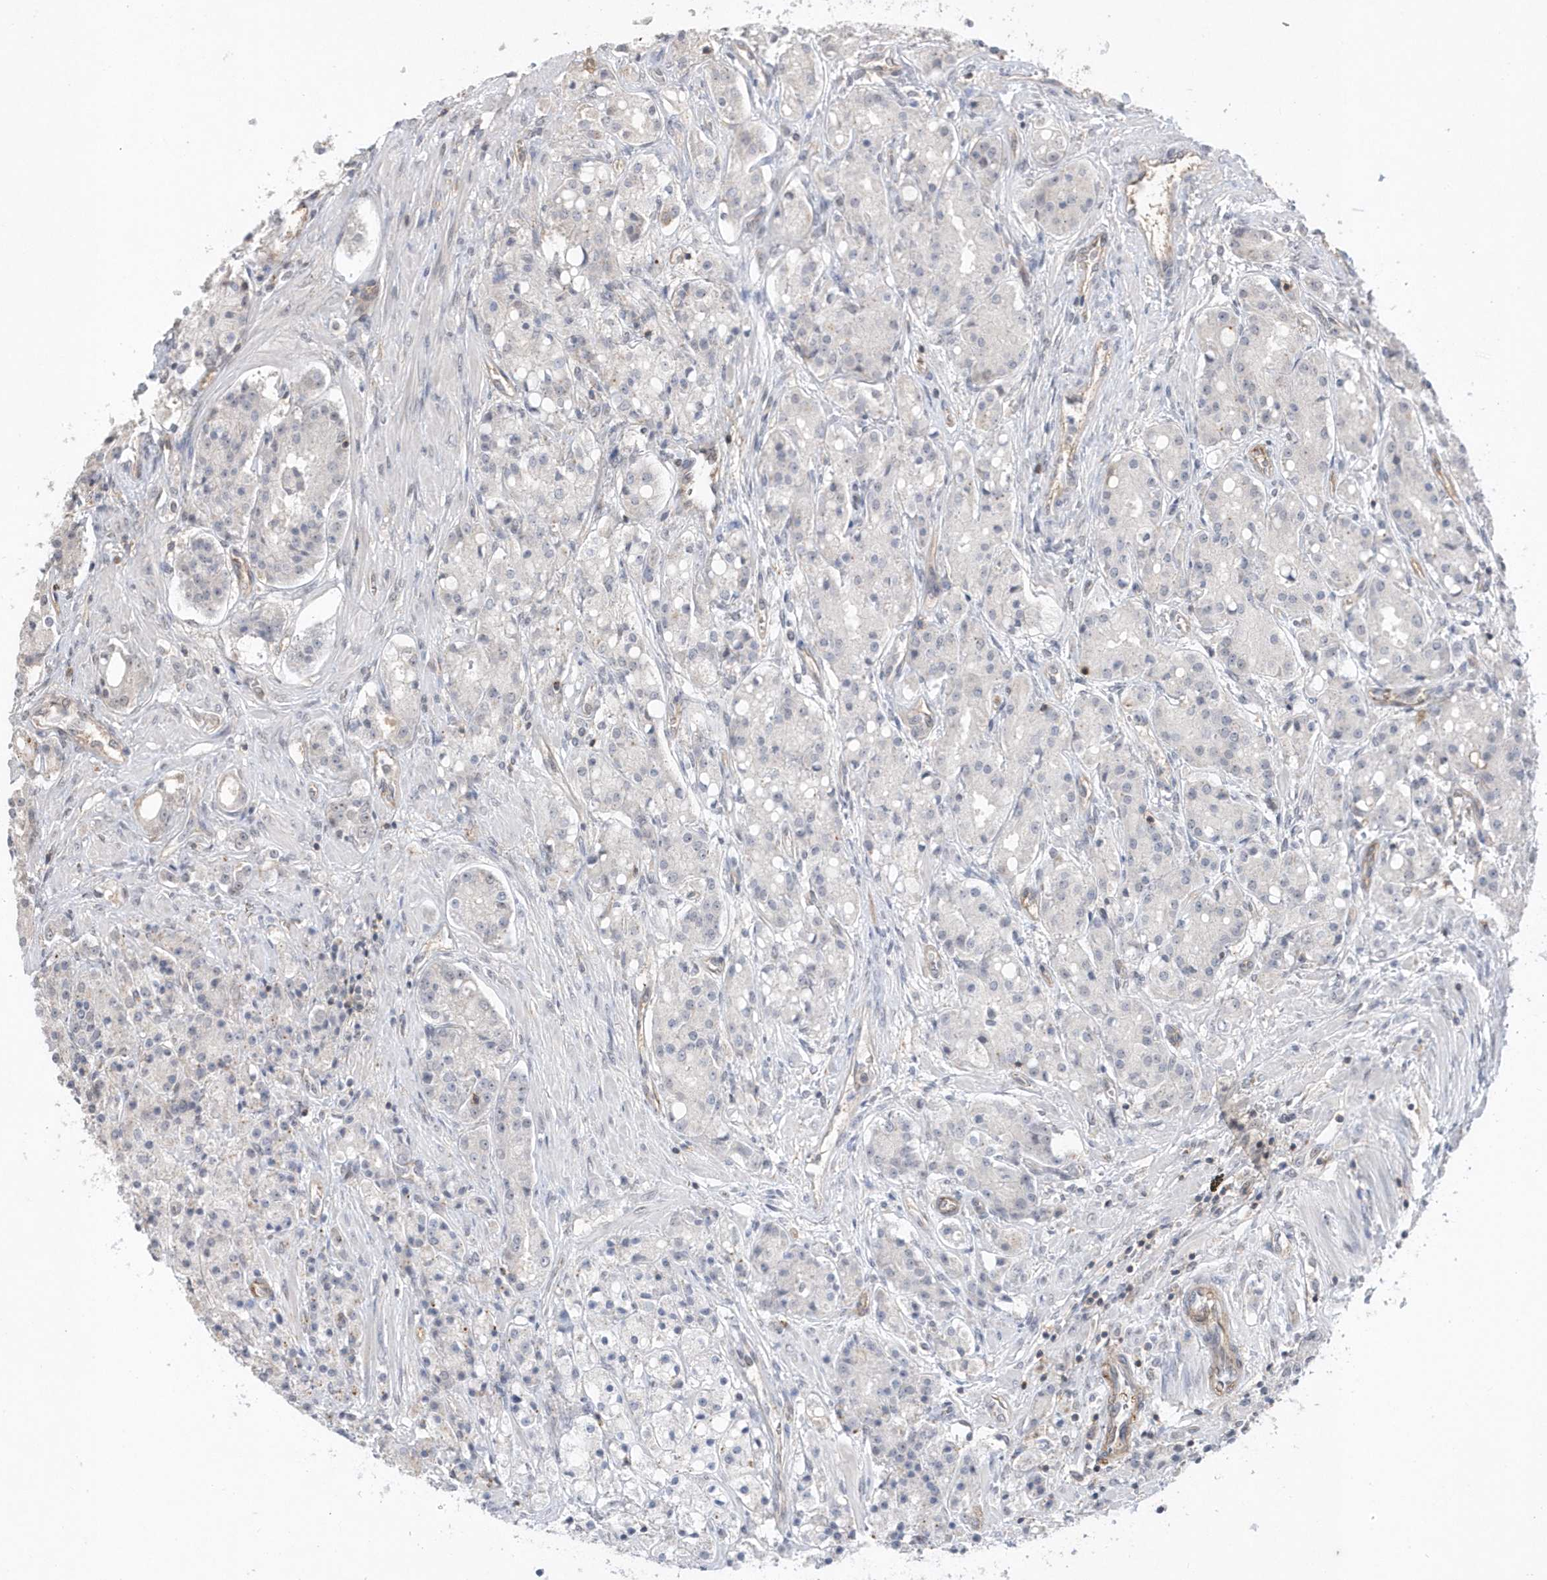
{"staining": {"intensity": "negative", "quantity": "none", "location": "none"}, "tissue": "prostate cancer", "cell_type": "Tumor cells", "image_type": "cancer", "snomed": [{"axis": "morphology", "description": "Adenocarcinoma, High grade"}, {"axis": "topography", "description": "Prostate"}], "caption": "This histopathology image is of prostate adenocarcinoma (high-grade) stained with immunohistochemistry (IHC) to label a protein in brown with the nuclei are counter-stained blue. There is no positivity in tumor cells.", "gene": "CRIP3", "patient": {"sex": "male", "age": 60}}